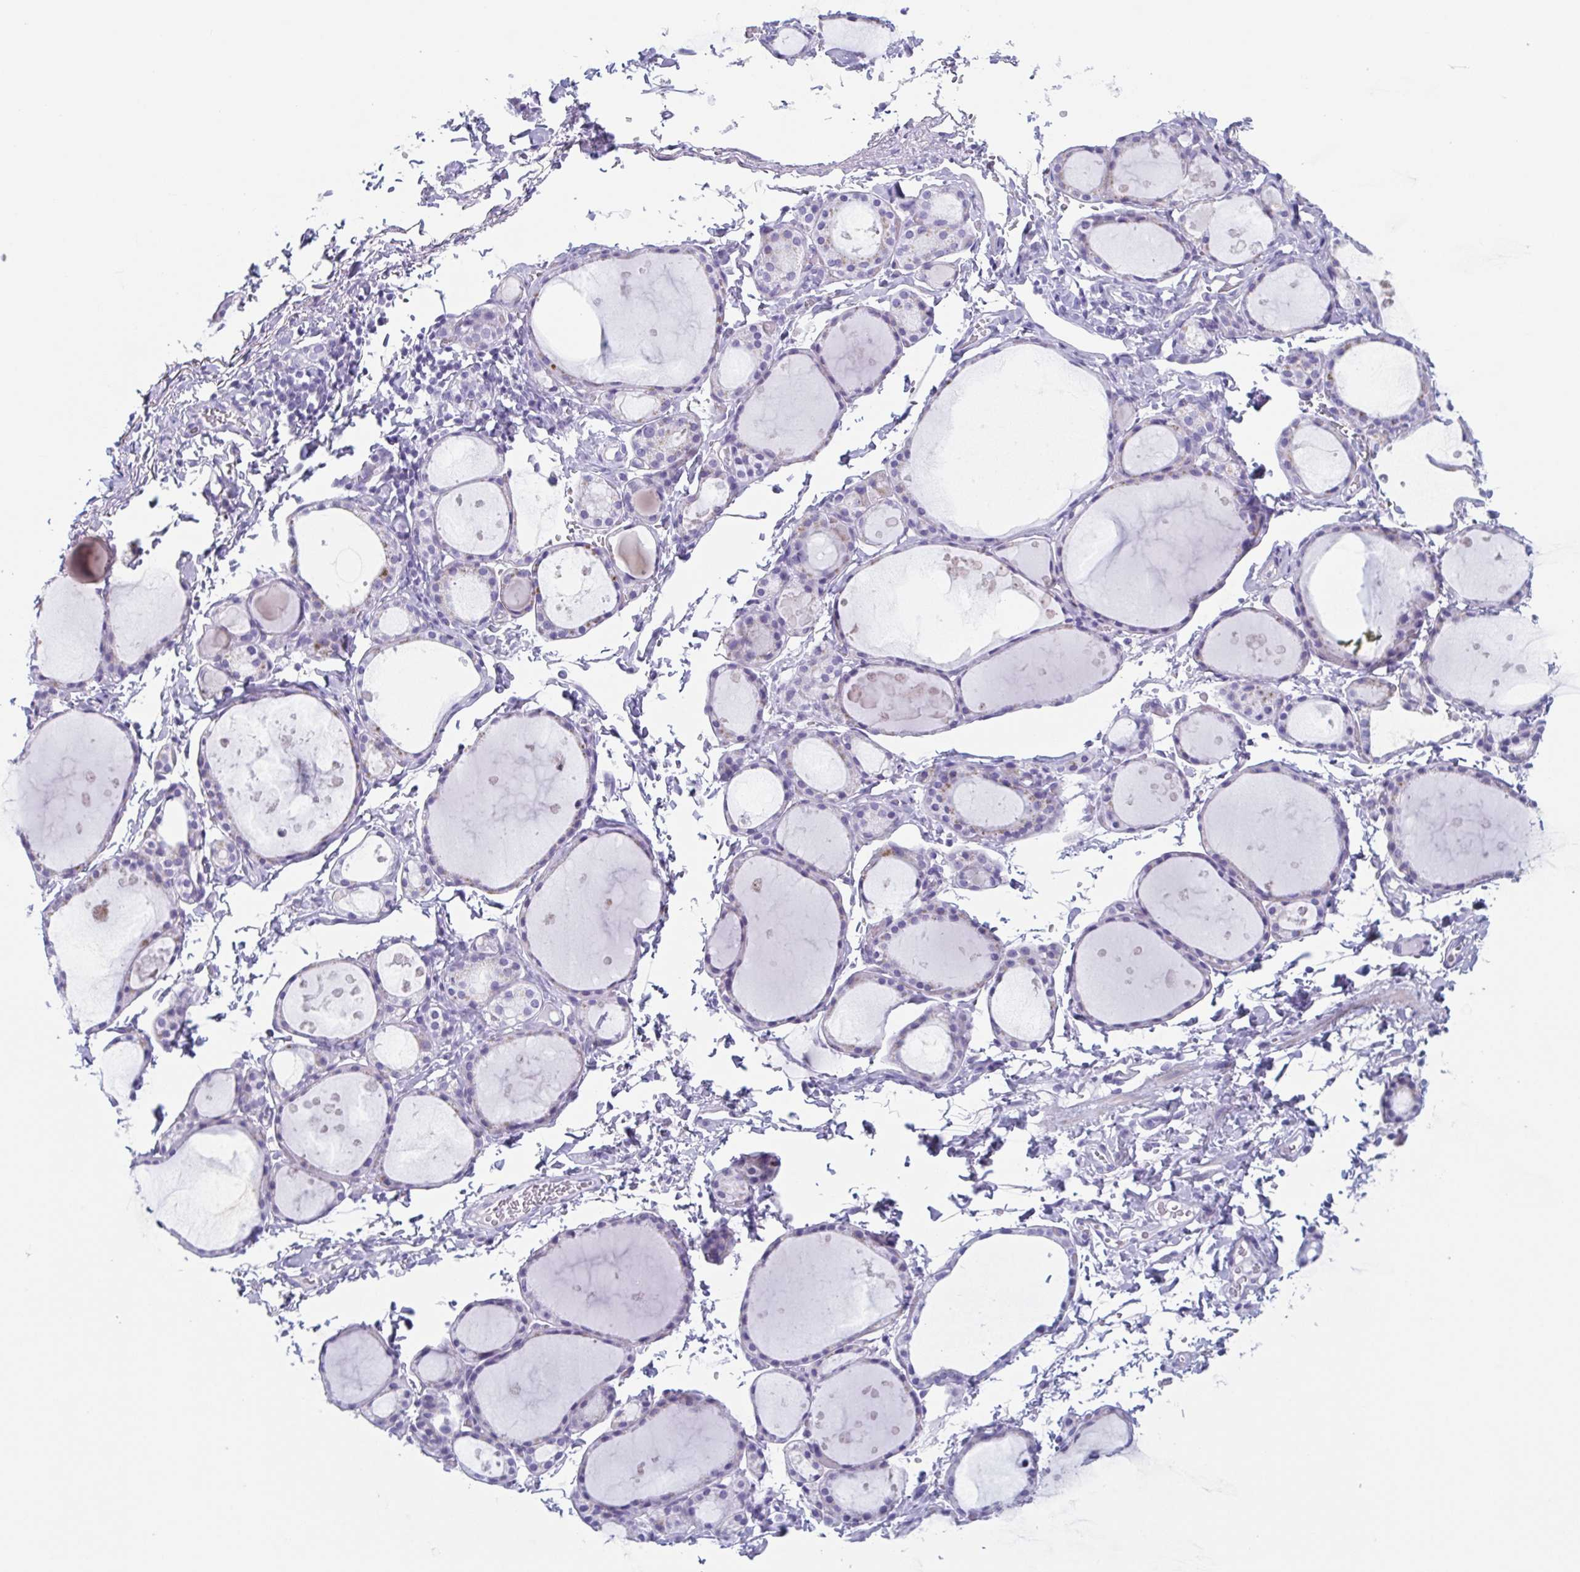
{"staining": {"intensity": "negative", "quantity": "none", "location": "none"}, "tissue": "thyroid gland", "cell_type": "Glandular cells", "image_type": "normal", "snomed": [{"axis": "morphology", "description": "Normal tissue, NOS"}, {"axis": "topography", "description": "Thyroid gland"}], "caption": "Immunohistochemistry of benign human thyroid gland demonstrates no expression in glandular cells.", "gene": "TAGLN3", "patient": {"sex": "male", "age": 68}}